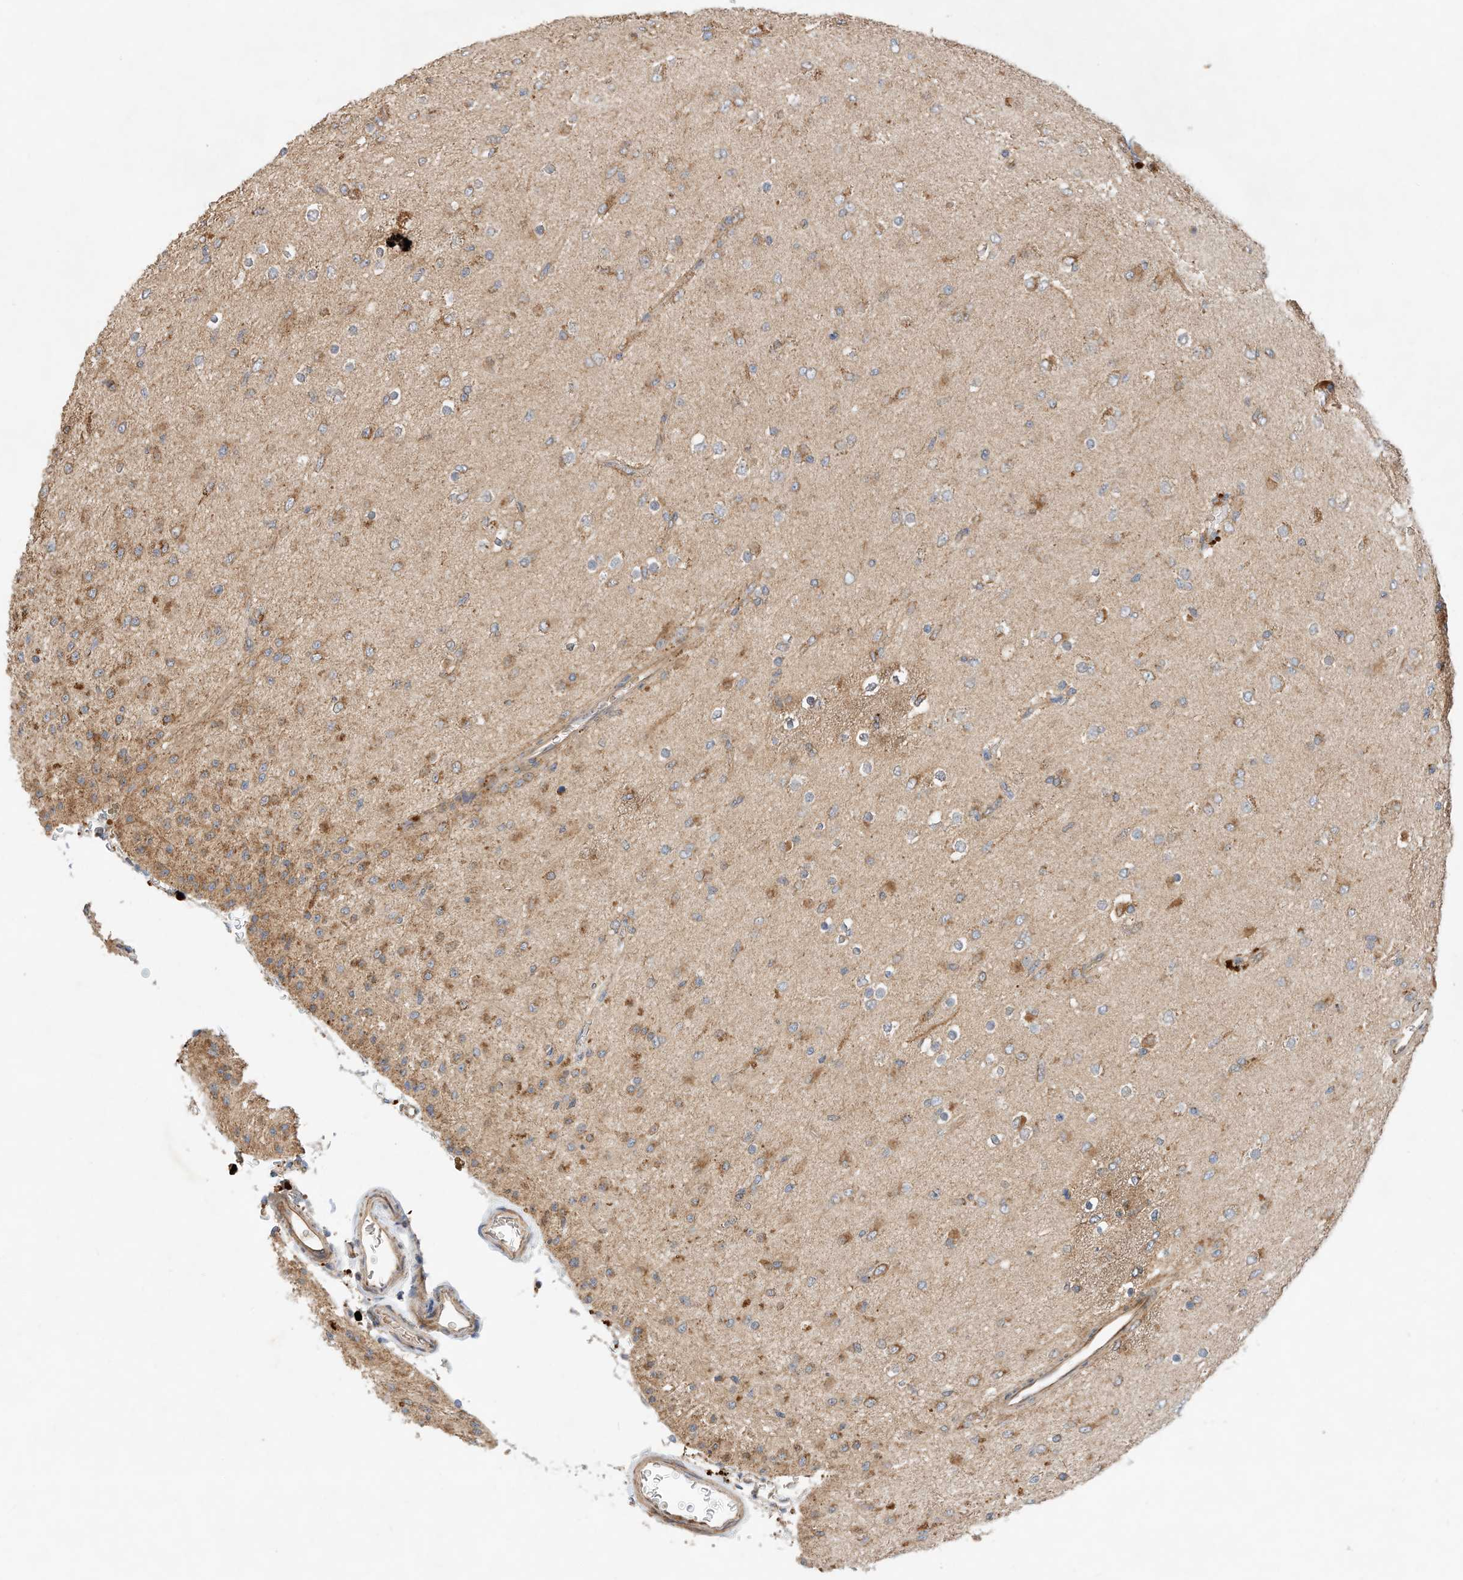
{"staining": {"intensity": "moderate", "quantity": "25%-75%", "location": "cytoplasmic/membranous"}, "tissue": "glioma", "cell_type": "Tumor cells", "image_type": "cancer", "snomed": [{"axis": "morphology", "description": "Glioma, malignant, Low grade"}, {"axis": "topography", "description": "Brain"}], "caption": "Malignant low-grade glioma was stained to show a protein in brown. There is medium levels of moderate cytoplasmic/membranous positivity in approximately 25%-75% of tumor cells.", "gene": "CPAMD8", "patient": {"sex": "male", "age": 65}}